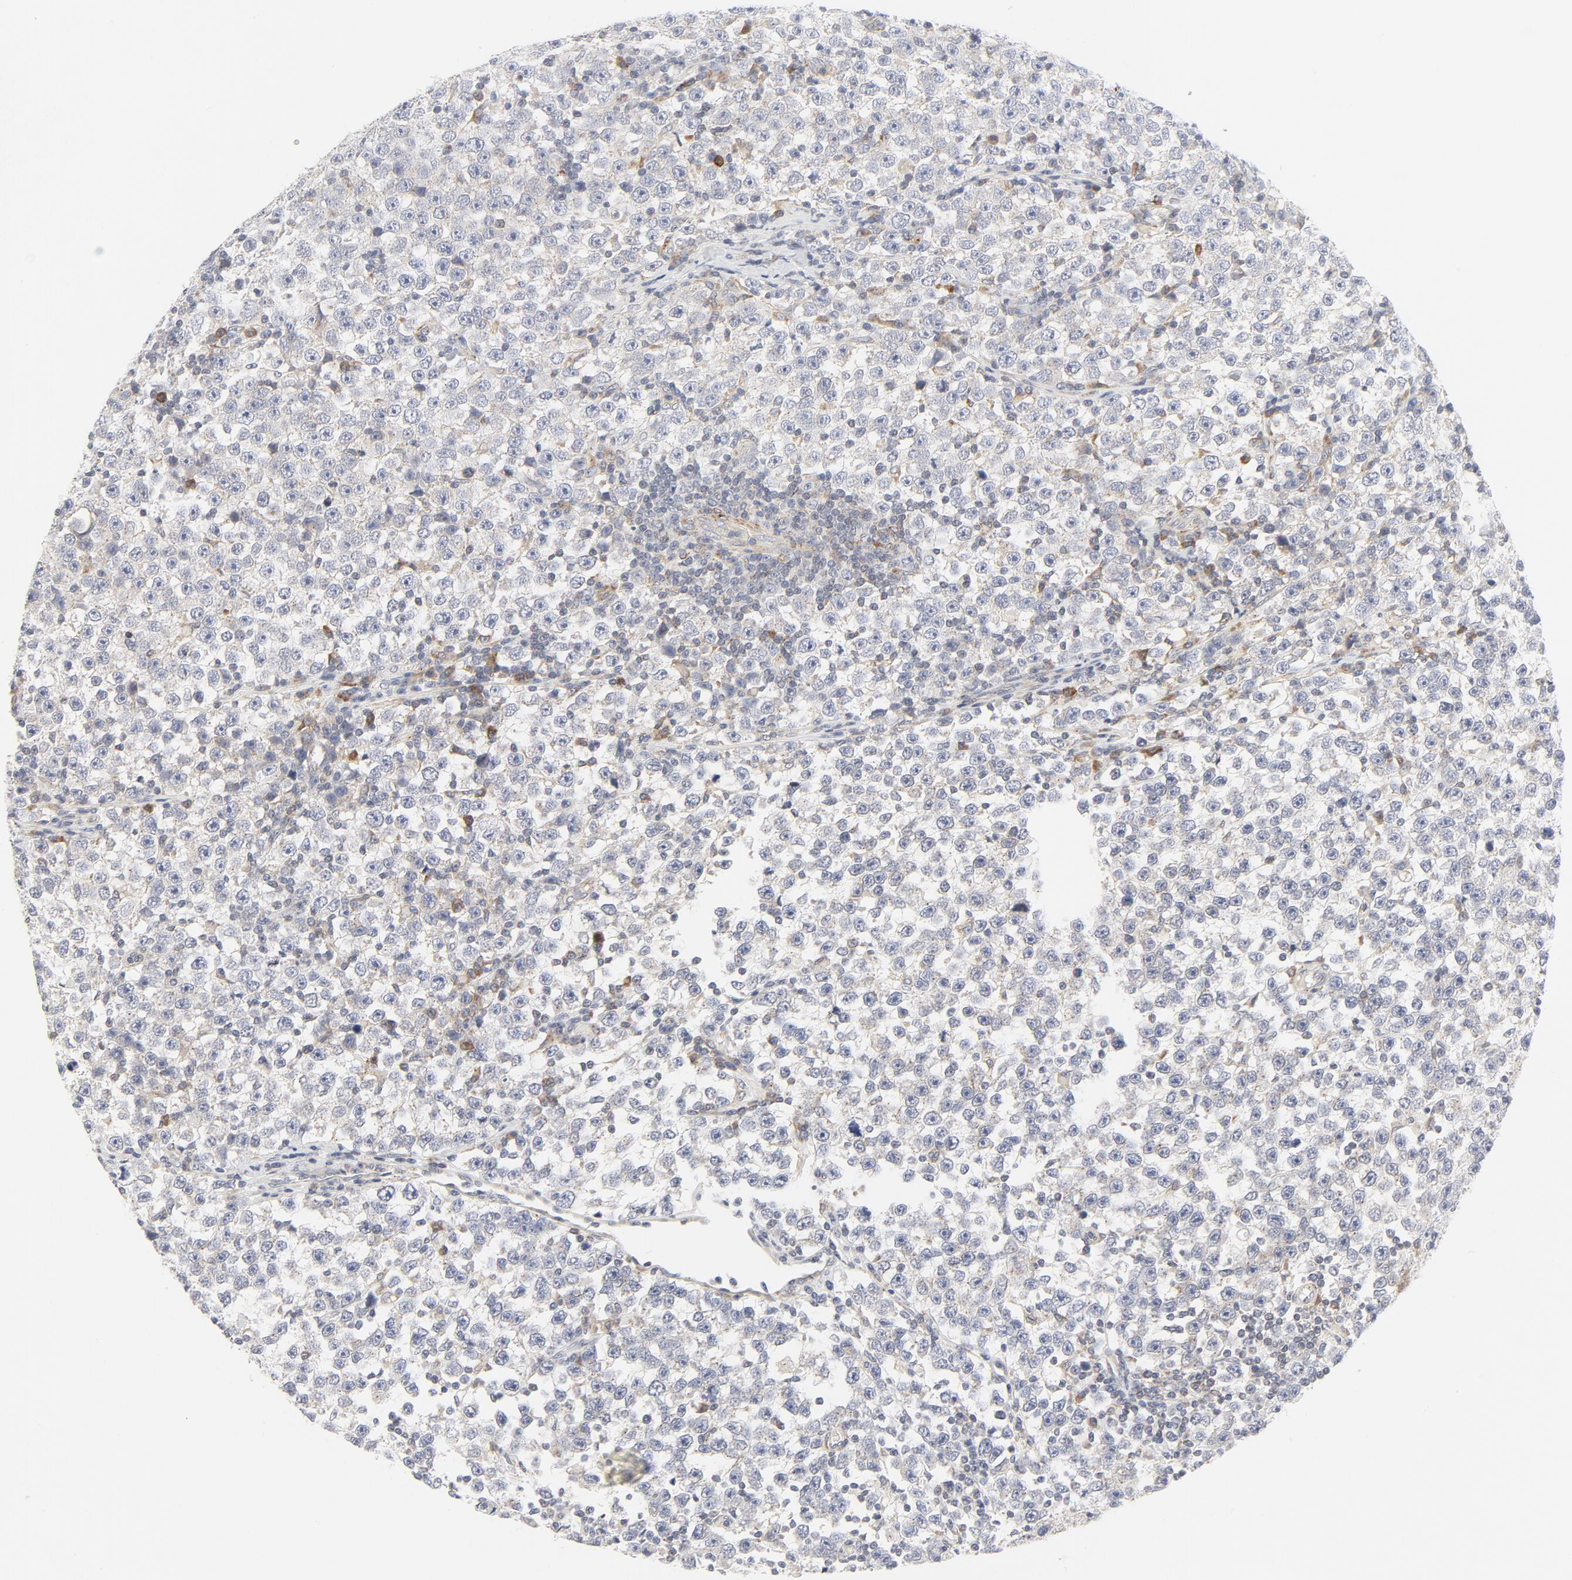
{"staining": {"intensity": "weak", "quantity": "<25%", "location": "cytoplasmic/membranous"}, "tissue": "testis cancer", "cell_type": "Tumor cells", "image_type": "cancer", "snomed": [{"axis": "morphology", "description": "Seminoma, NOS"}, {"axis": "topography", "description": "Testis"}], "caption": "Immunohistochemical staining of testis seminoma demonstrates no significant staining in tumor cells.", "gene": "LRP6", "patient": {"sex": "male", "age": 43}}